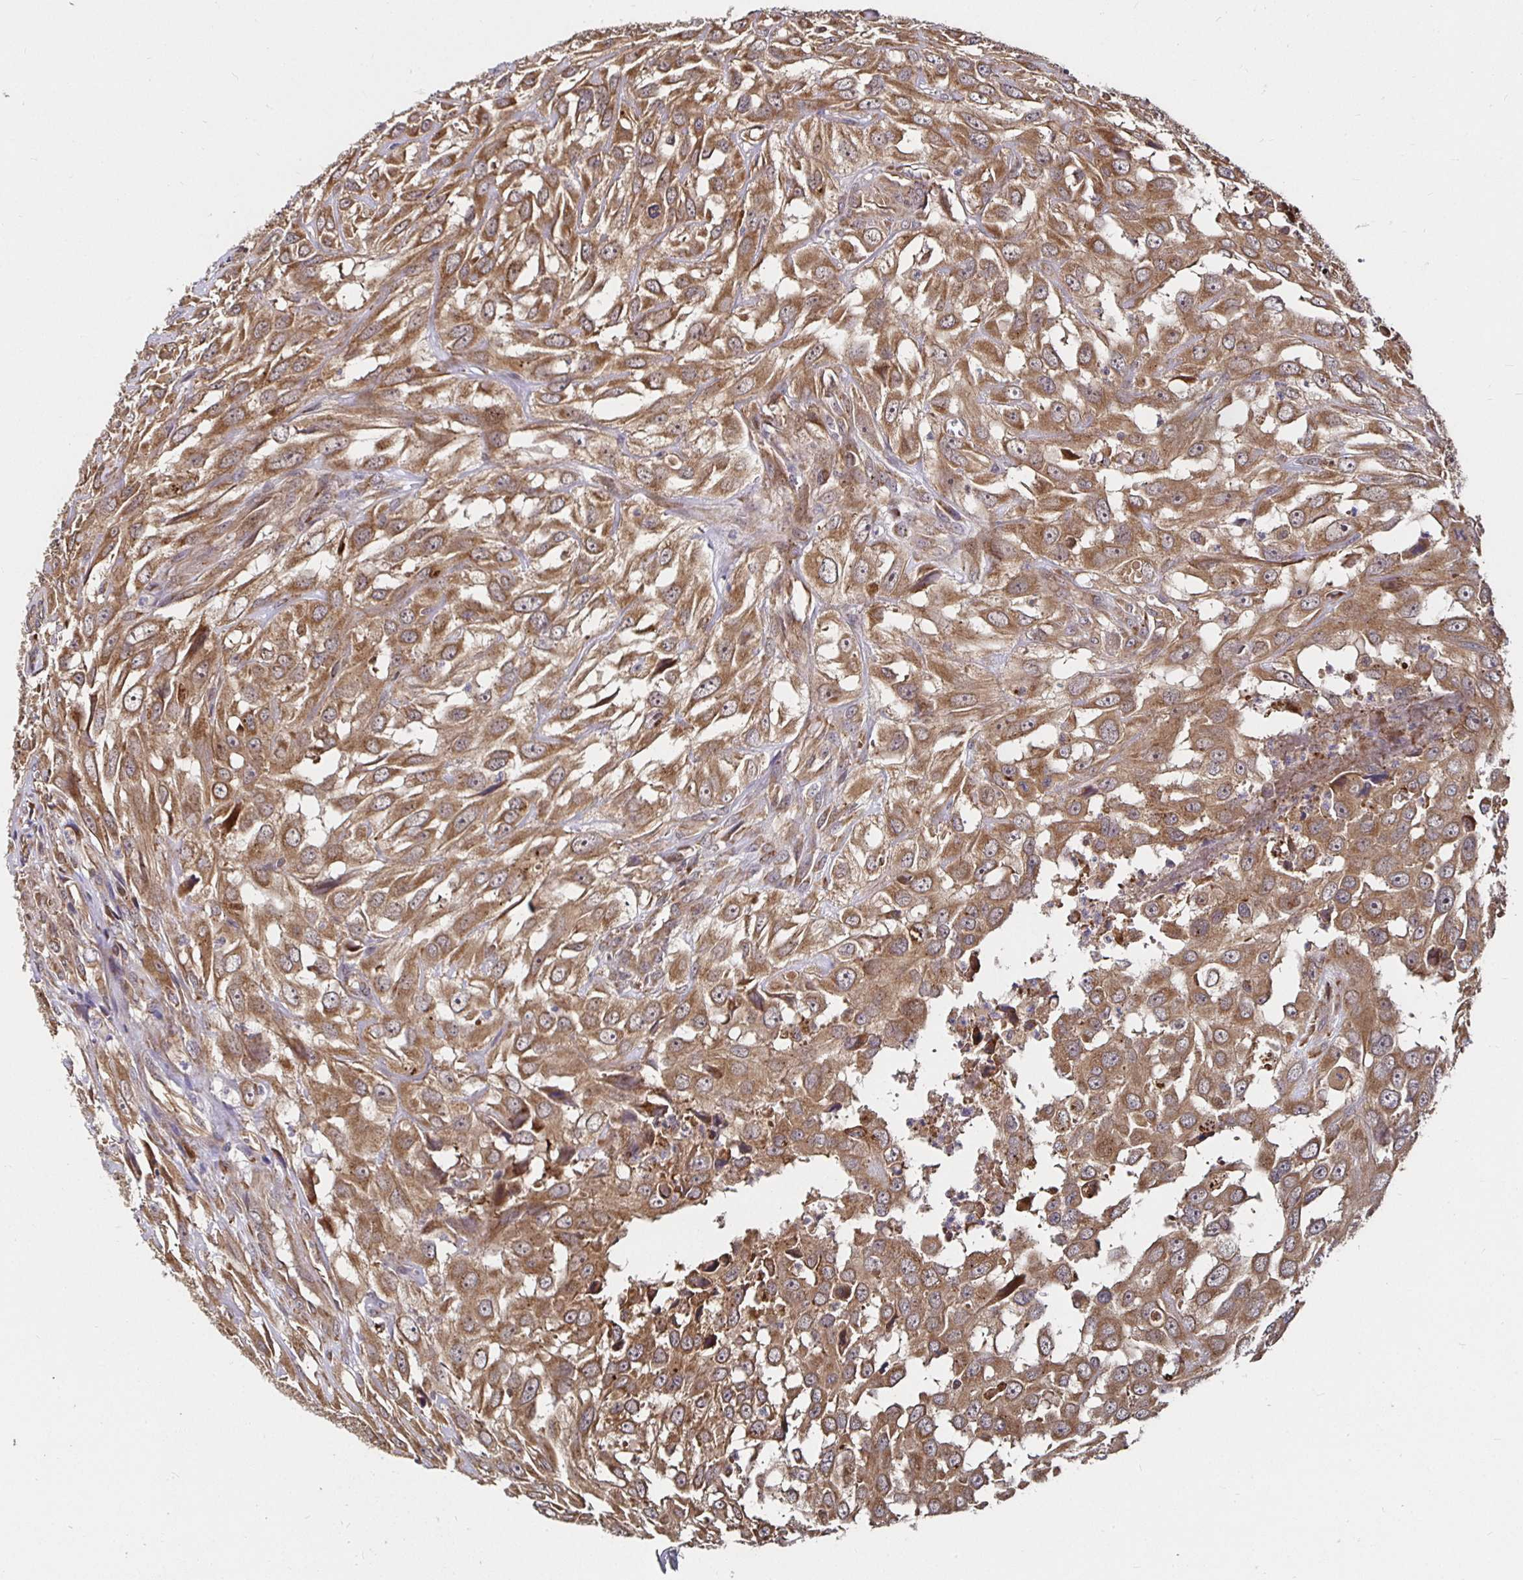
{"staining": {"intensity": "moderate", "quantity": ">75%", "location": "cytoplasmic/membranous"}, "tissue": "urothelial cancer", "cell_type": "Tumor cells", "image_type": "cancer", "snomed": [{"axis": "morphology", "description": "Urothelial carcinoma, High grade"}, {"axis": "topography", "description": "Urinary bladder"}], "caption": "IHC photomicrograph of human urothelial cancer stained for a protein (brown), which displays medium levels of moderate cytoplasmic/membranous positivity in approximately >75% of tumor cells.", "gene": "MLST8", "patient": {"sex": "male", "age": 67}}